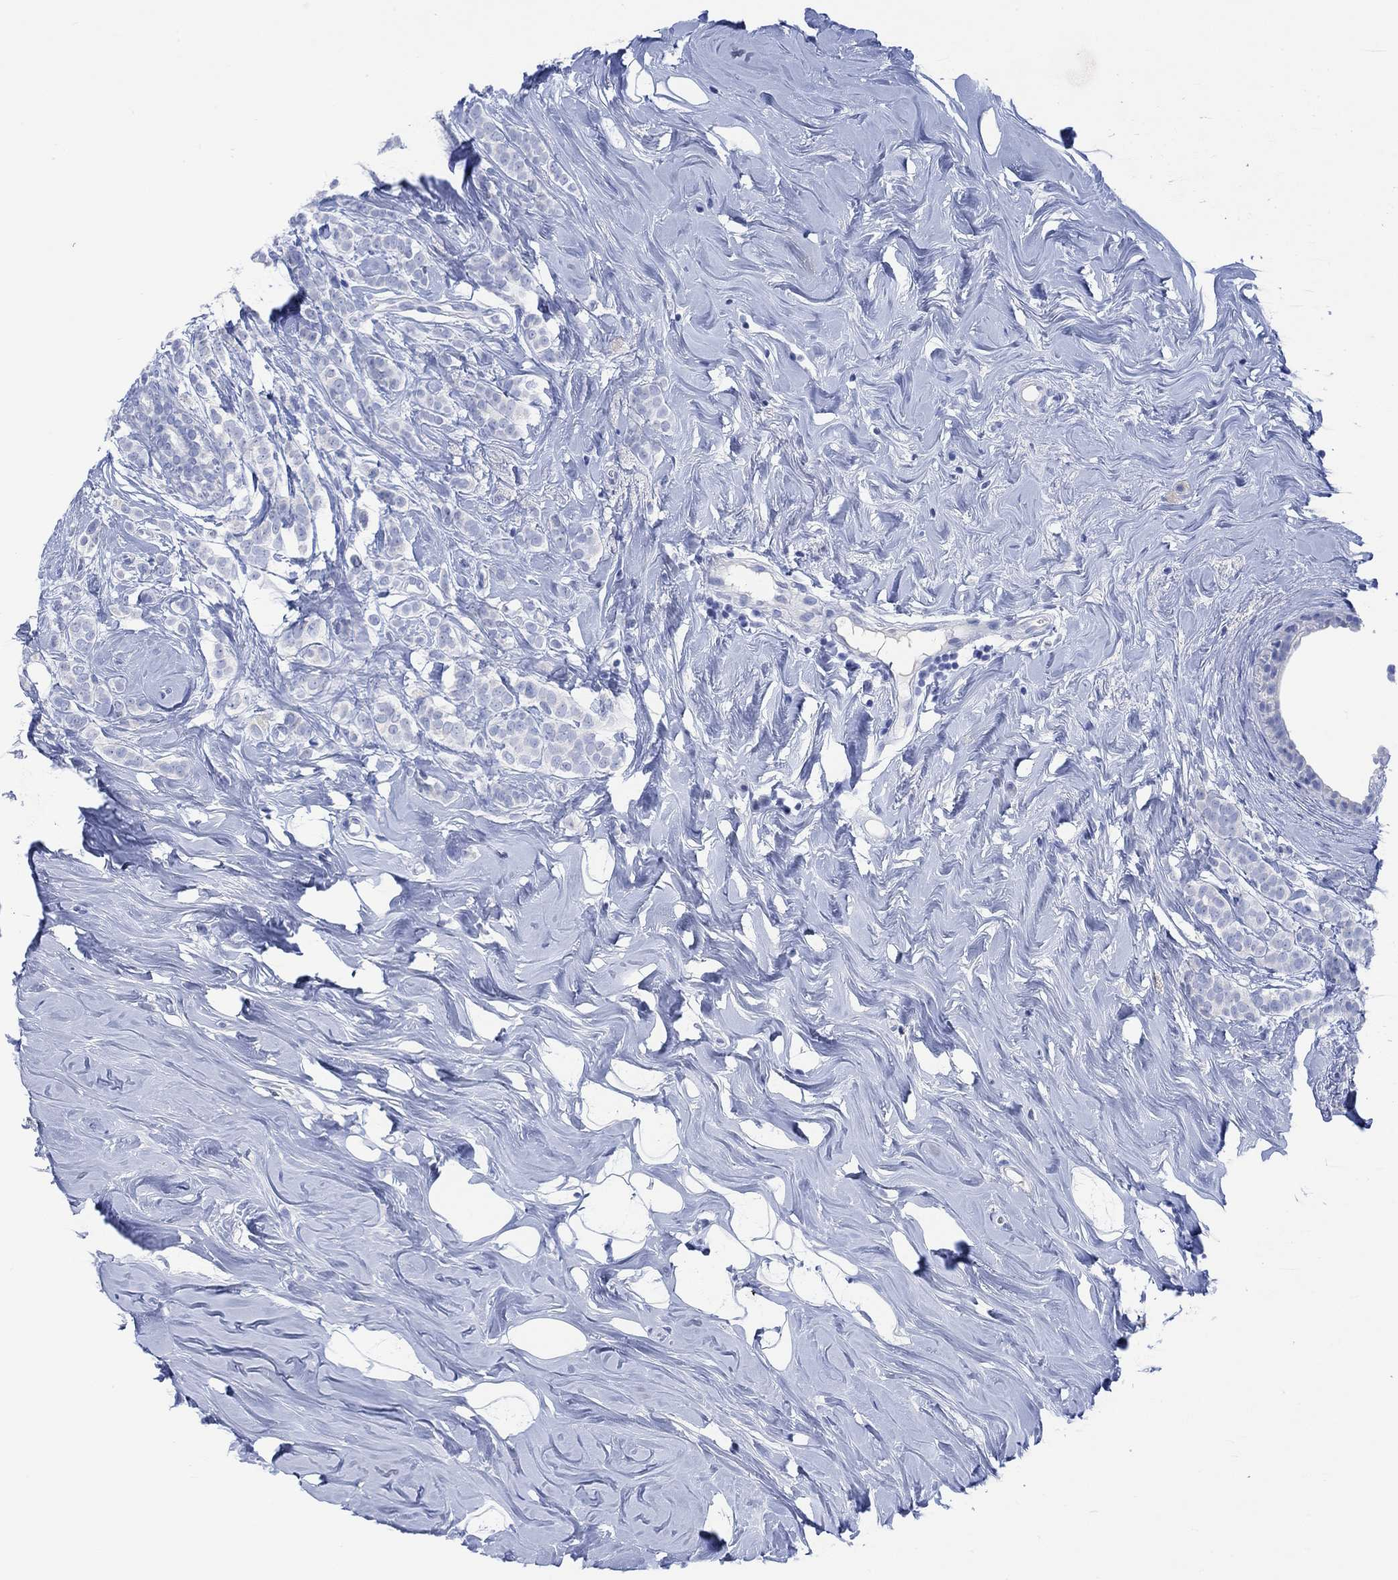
{"staining": {"intensity": "negative", "quantity": "none", "location": "none"}, "tissue": "breast cancer", "cell_type": "Tumor cells", "image_type": "cancer", "snomed": [{"axis": "morphology", "description": "Lobular carcinoma"}, {"axis": "topography", "description": "Breast"}], "caption": "The image exhibits no significant staining in tumor cells of breast cancer.", "gene": "CALCA", "patient": {"sex": "female", "age": 49}}